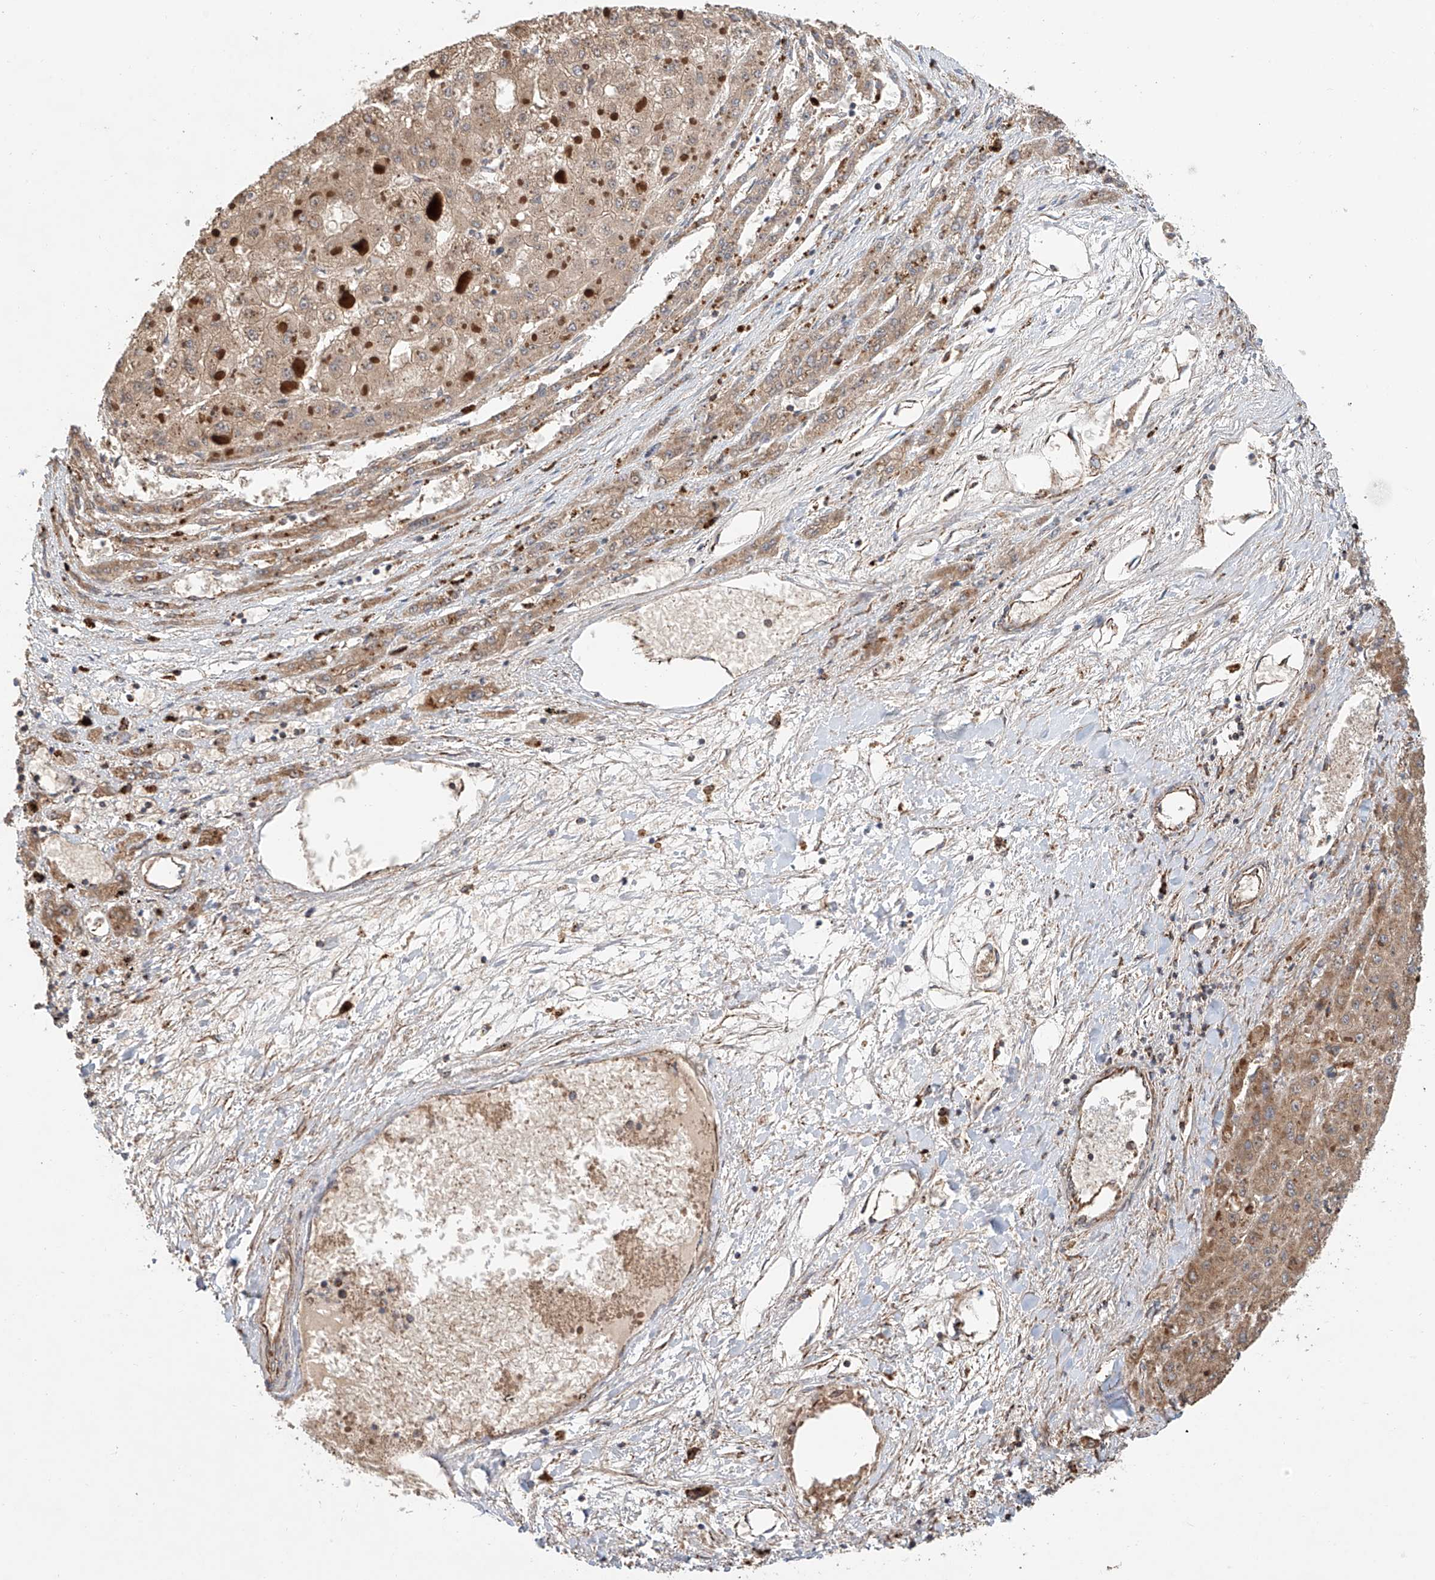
{"staining": {"intensity": "weak", "quantity": ">75%", "location": "cytoplasmic/membranous"}, "tissue": "liver cancer", "cell_type": "Tumor cells", "image_type": "cancer", "snomed": [{"axis": "morphology", "description": "Carcinoma, Hepatocellular, NOS"}, {"axis": "topography", "description": "Liver"}], "caption": "Approximately >75% of tumor cells in human liver cancer (hepatocellular carcinoma) demonstrate weak cytoplasmic/membranous protein expression as visualized by brown immunohistochemical staining.", "gene": "MCL1", "patient": {"sex": "female", "age": 73}}